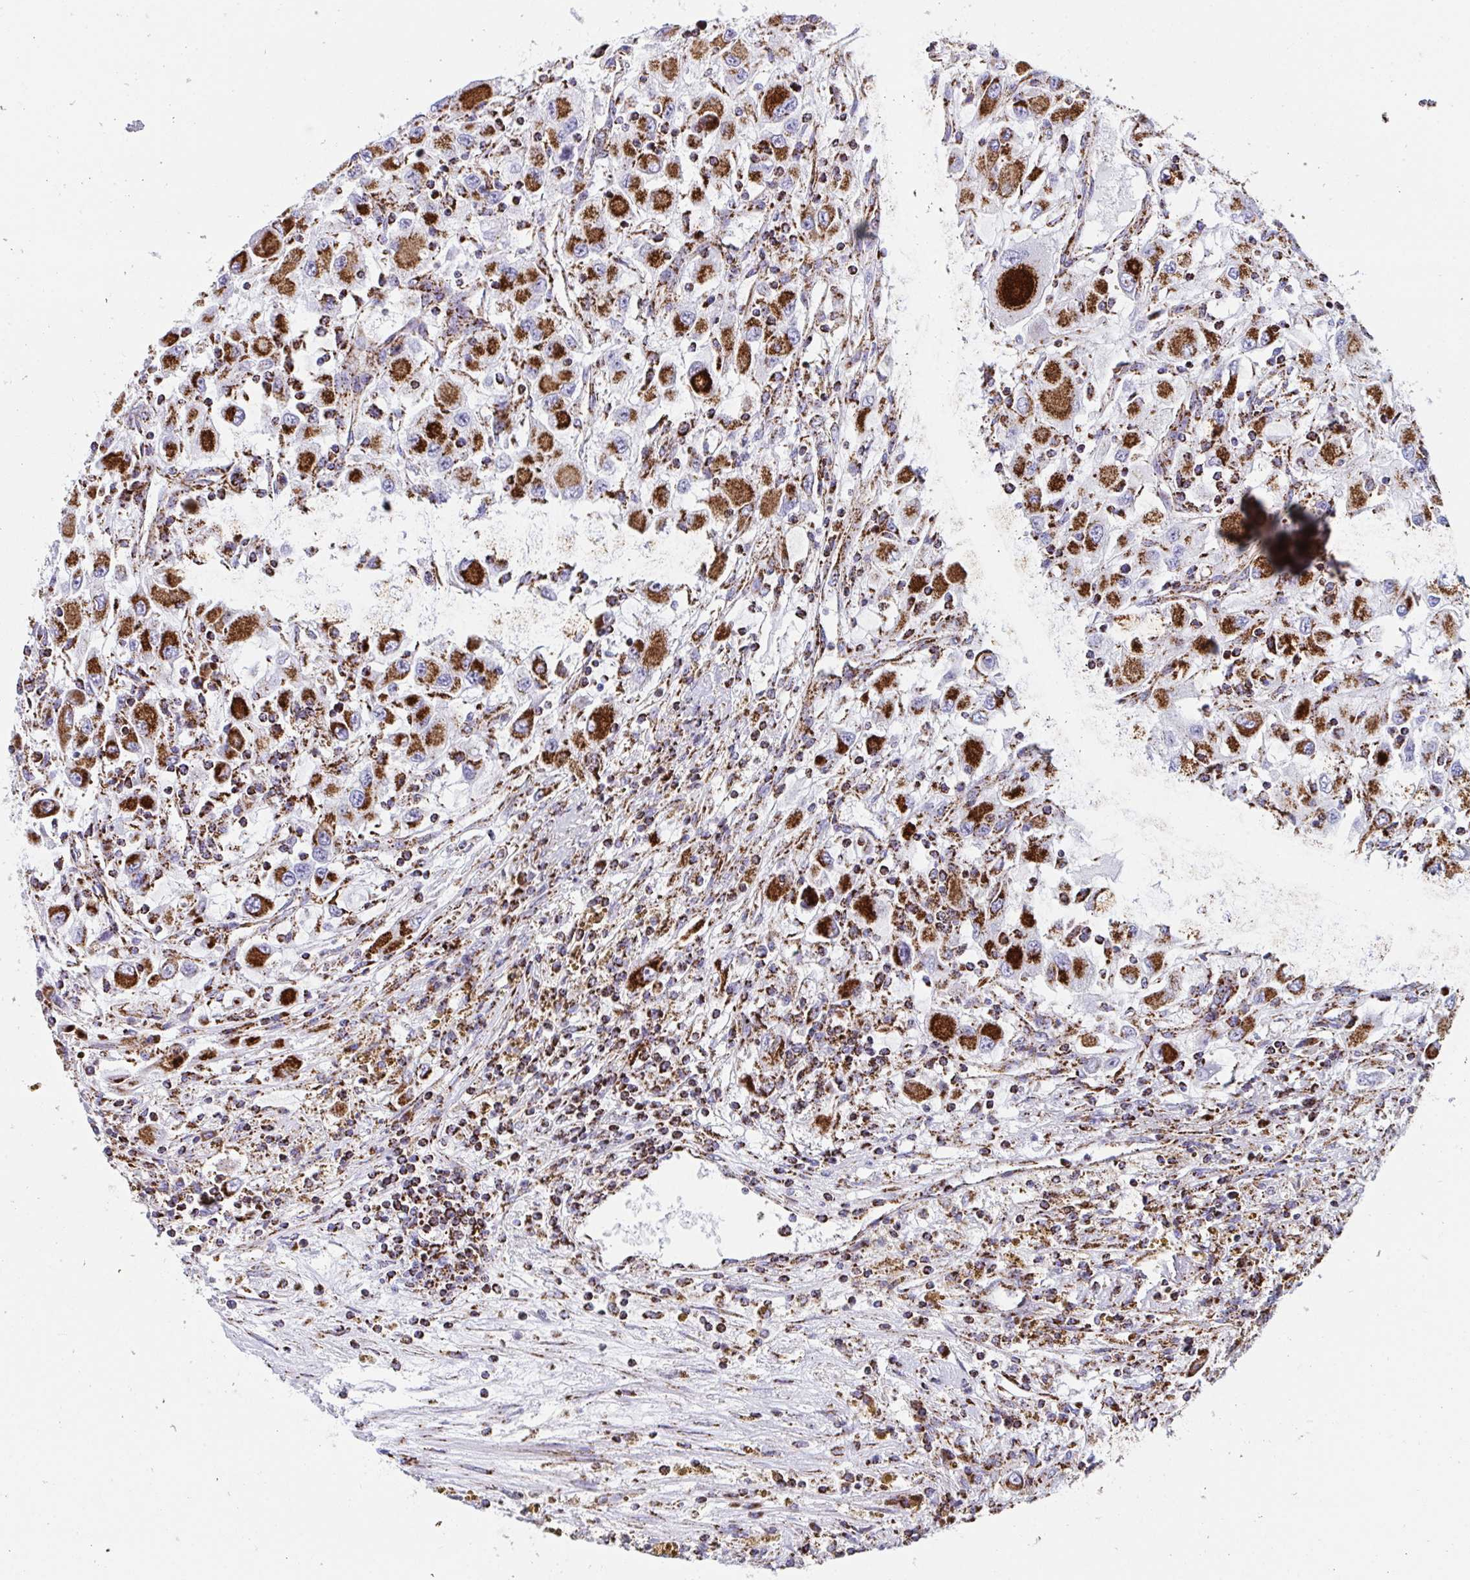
{"staining": {"intensity": "strong", "quantity": ">75%", "location": "cytoplasmic/membranous"}, "tissue": "renal cancer", "cell_type": "Tumor cells", "image_type": "cancer", "snomed": [{"axis": "morphology", "description": "Adenocarcinoma, NOS"}, {"axis": "topography", "description": "Kidney"}], "caption": "Renal adenocarcinoma stained with a brown dye shows strong cytoplasmic/membranous positive positivity in about >75% of tumor cells.", "gene": "ATP5MJ", "patient": {"sex": "female", "age": 67}}